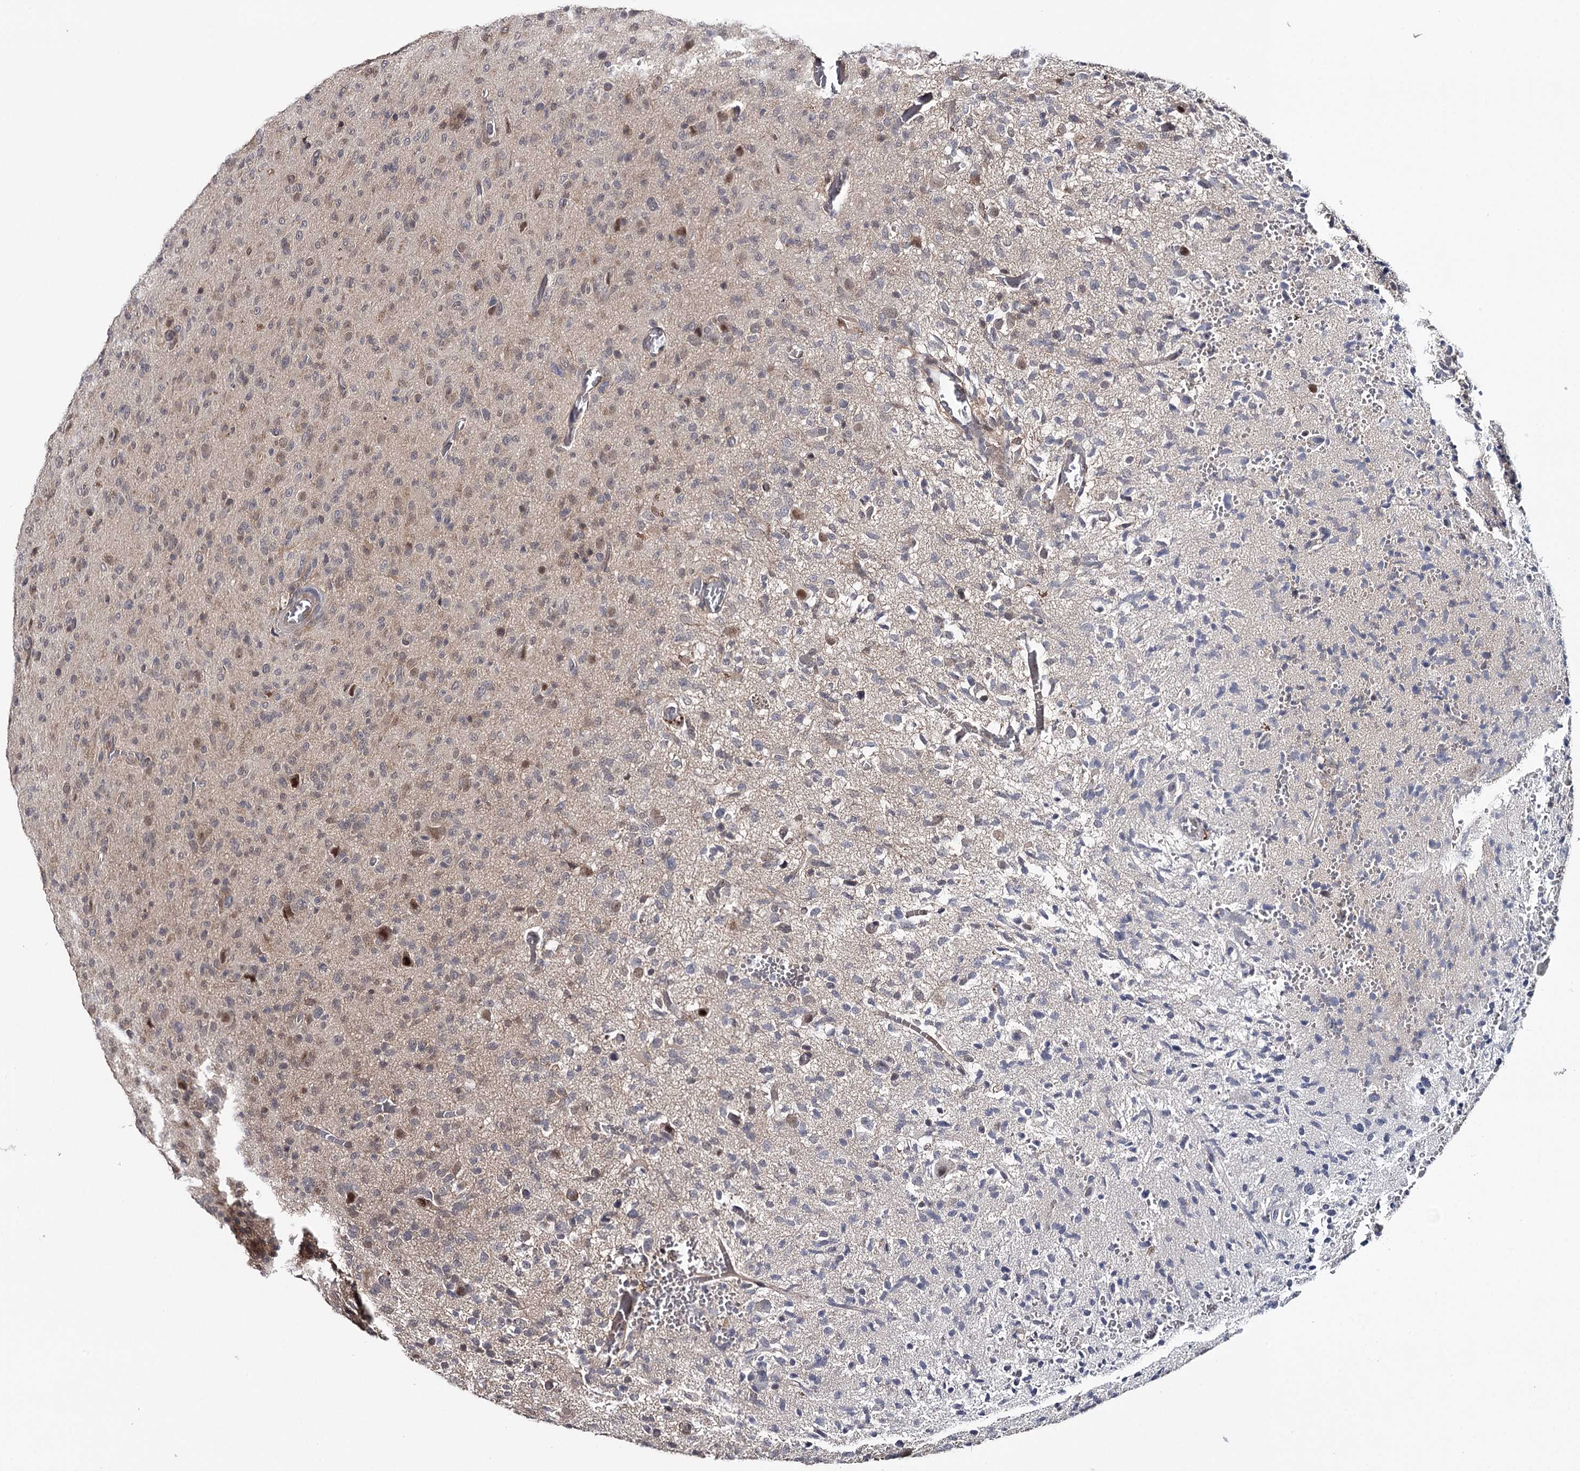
{"staining": {"intensity": "weak", "quantity": "<25%", "location": "nuclear"}, "tissue": "glioma", "cell_type": "Tumor cells", "image_type": "cancer", "snomed": [{"axis": "morphology", "description": "Glioma, malignant, High grade"}, {"axis": "topography", "description": "Brain"}], "caption": "An IHC photomicrograph of glioma is shown. There is no staining in tumor cells of glioma.", "gene": "GTSF1", "patient": {"sex": "female", "age": 57}}